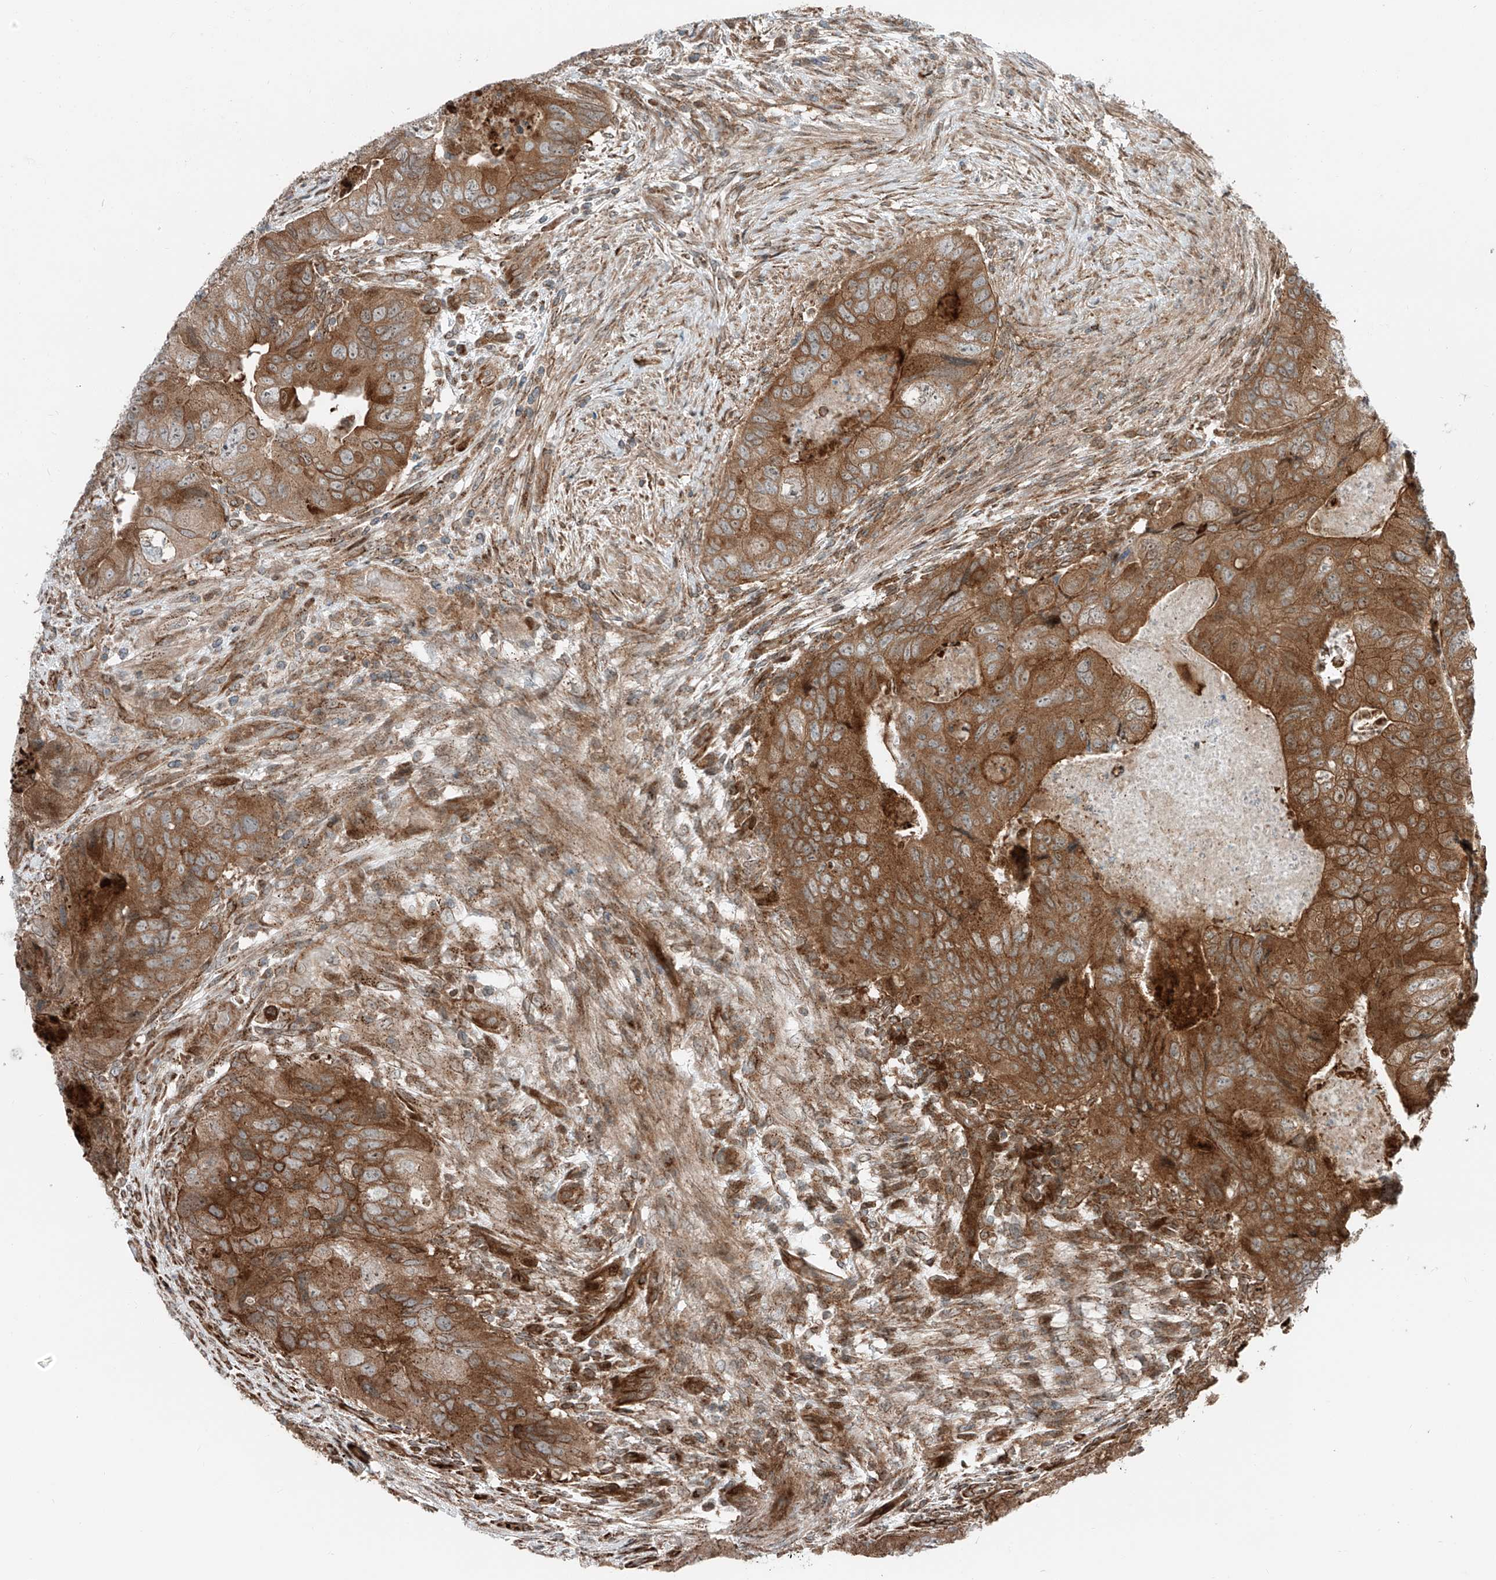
{"staining": {"intensity": "strong", "quantity": ">75%", "location": "cytoplasmic/membranous"}, "tissue": "colorectal cancer", "cell_type": "Tumor cells", "image_type": "cancer", "snomed": [{"axis": "morphology", "description": "Adenocarcinoma, NOS"}, {"axis": "topography", "description": "Rectum"}], "caption": "A high-resolution photomicrograph shows immunohistochemistry (IHC) staining of colorectal adenocarcinoma, which reveals strong cytoplasmic/membranous positivity in about >75% of tumor cells.", "gene": "USP48", "patient": {"sex": "male", "age": 63}}